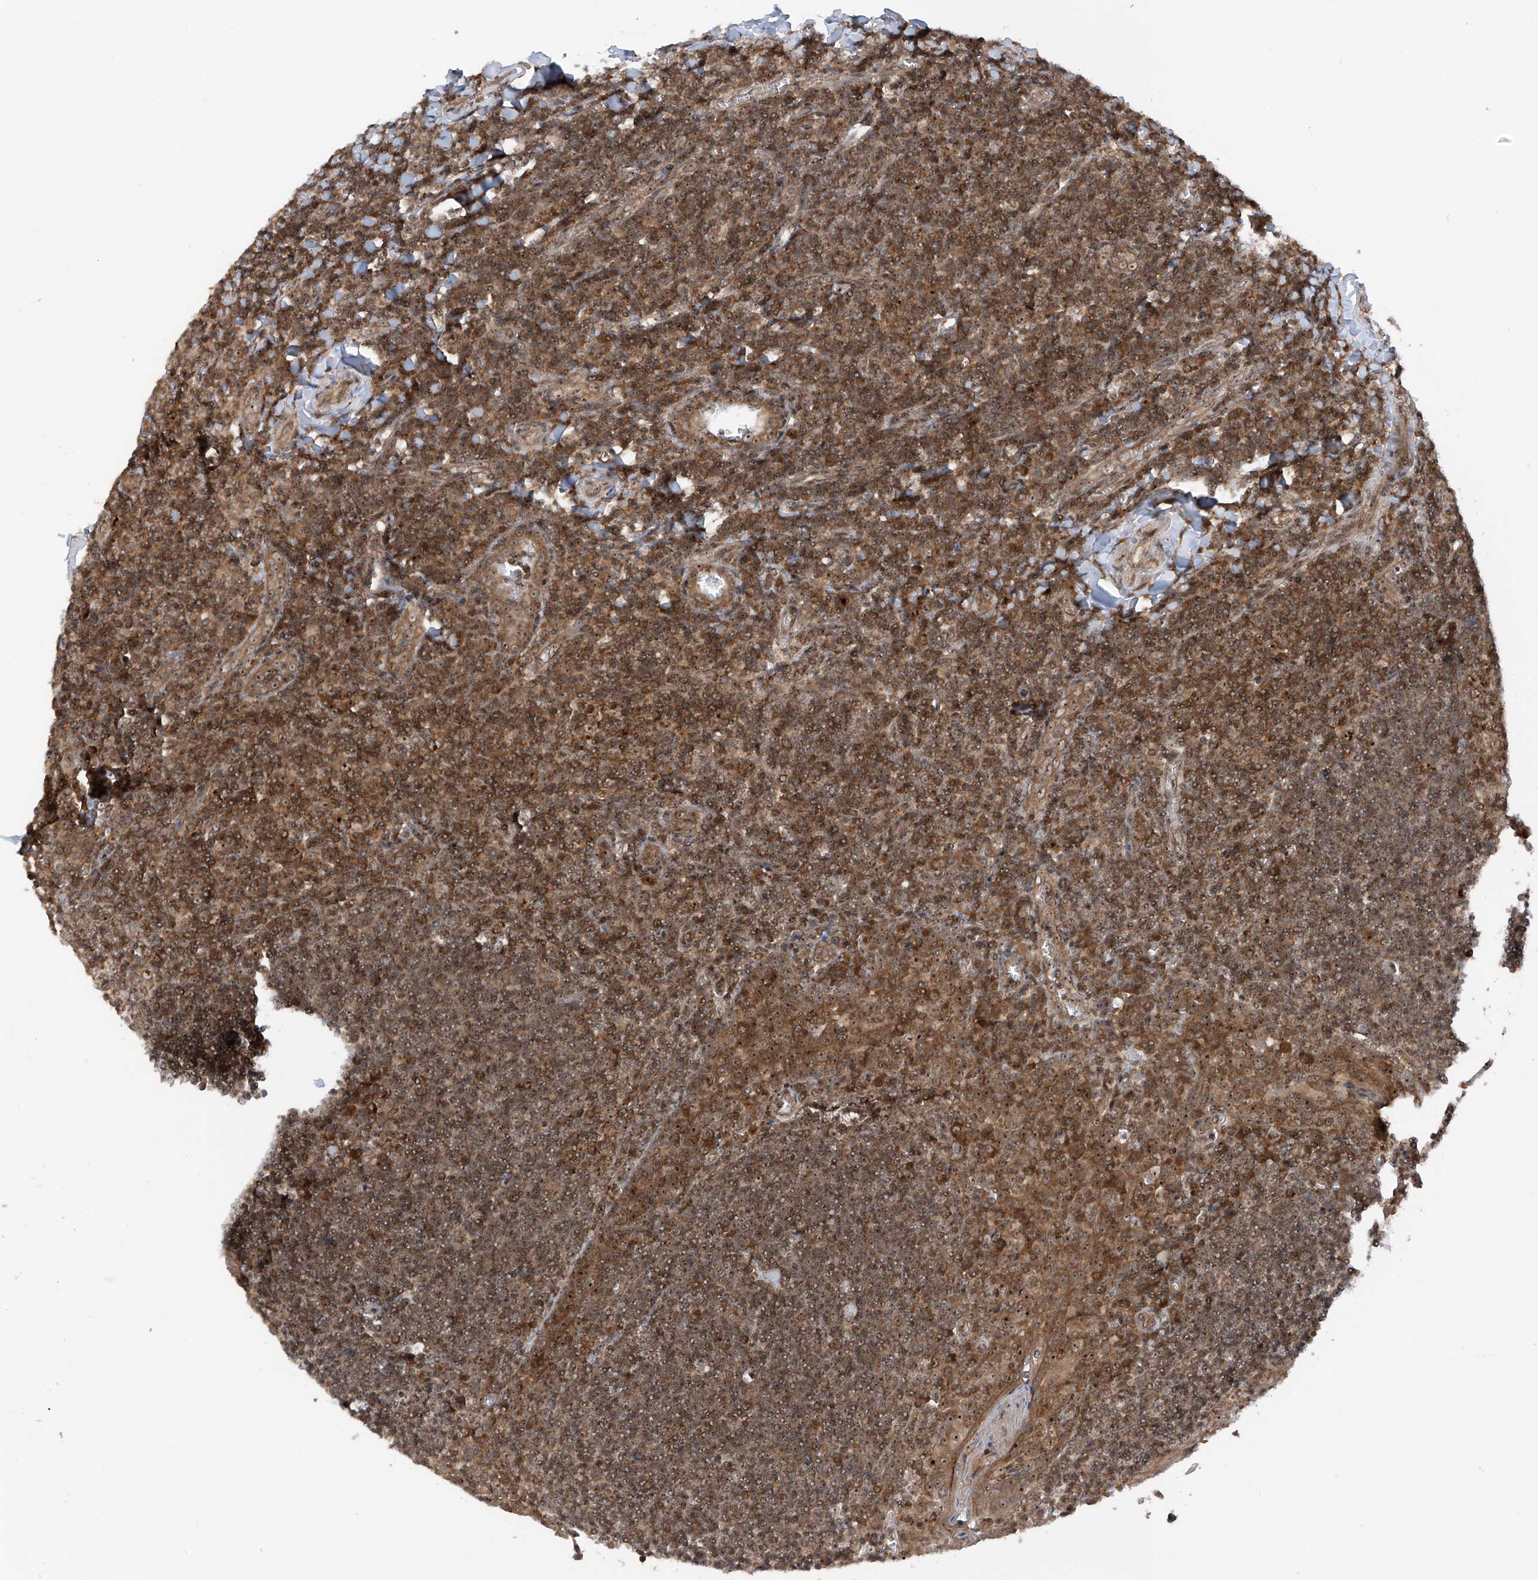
{"staining": {"intensity": "moderate", "quantity": ">75%", "location": "cytoplasmic/membranous,nuclear"}, "tissue": "tonsil", "cell_type": "Germinal center cells", "image_type": "normal", "snomed": [{"axis": "morphology", "description": "Normal tissue, NOS"}, {"axis": "topography", "description": "Tonsil"}], "caption": "Immunohistochemical staining of benign tonsil shows medium levels of moderate cytoplasmic/membranous,nuclear expression in about >75% of germinal center cells.", "gene": "C1orf131", "patient": {"sex": "male", "age": 27}}